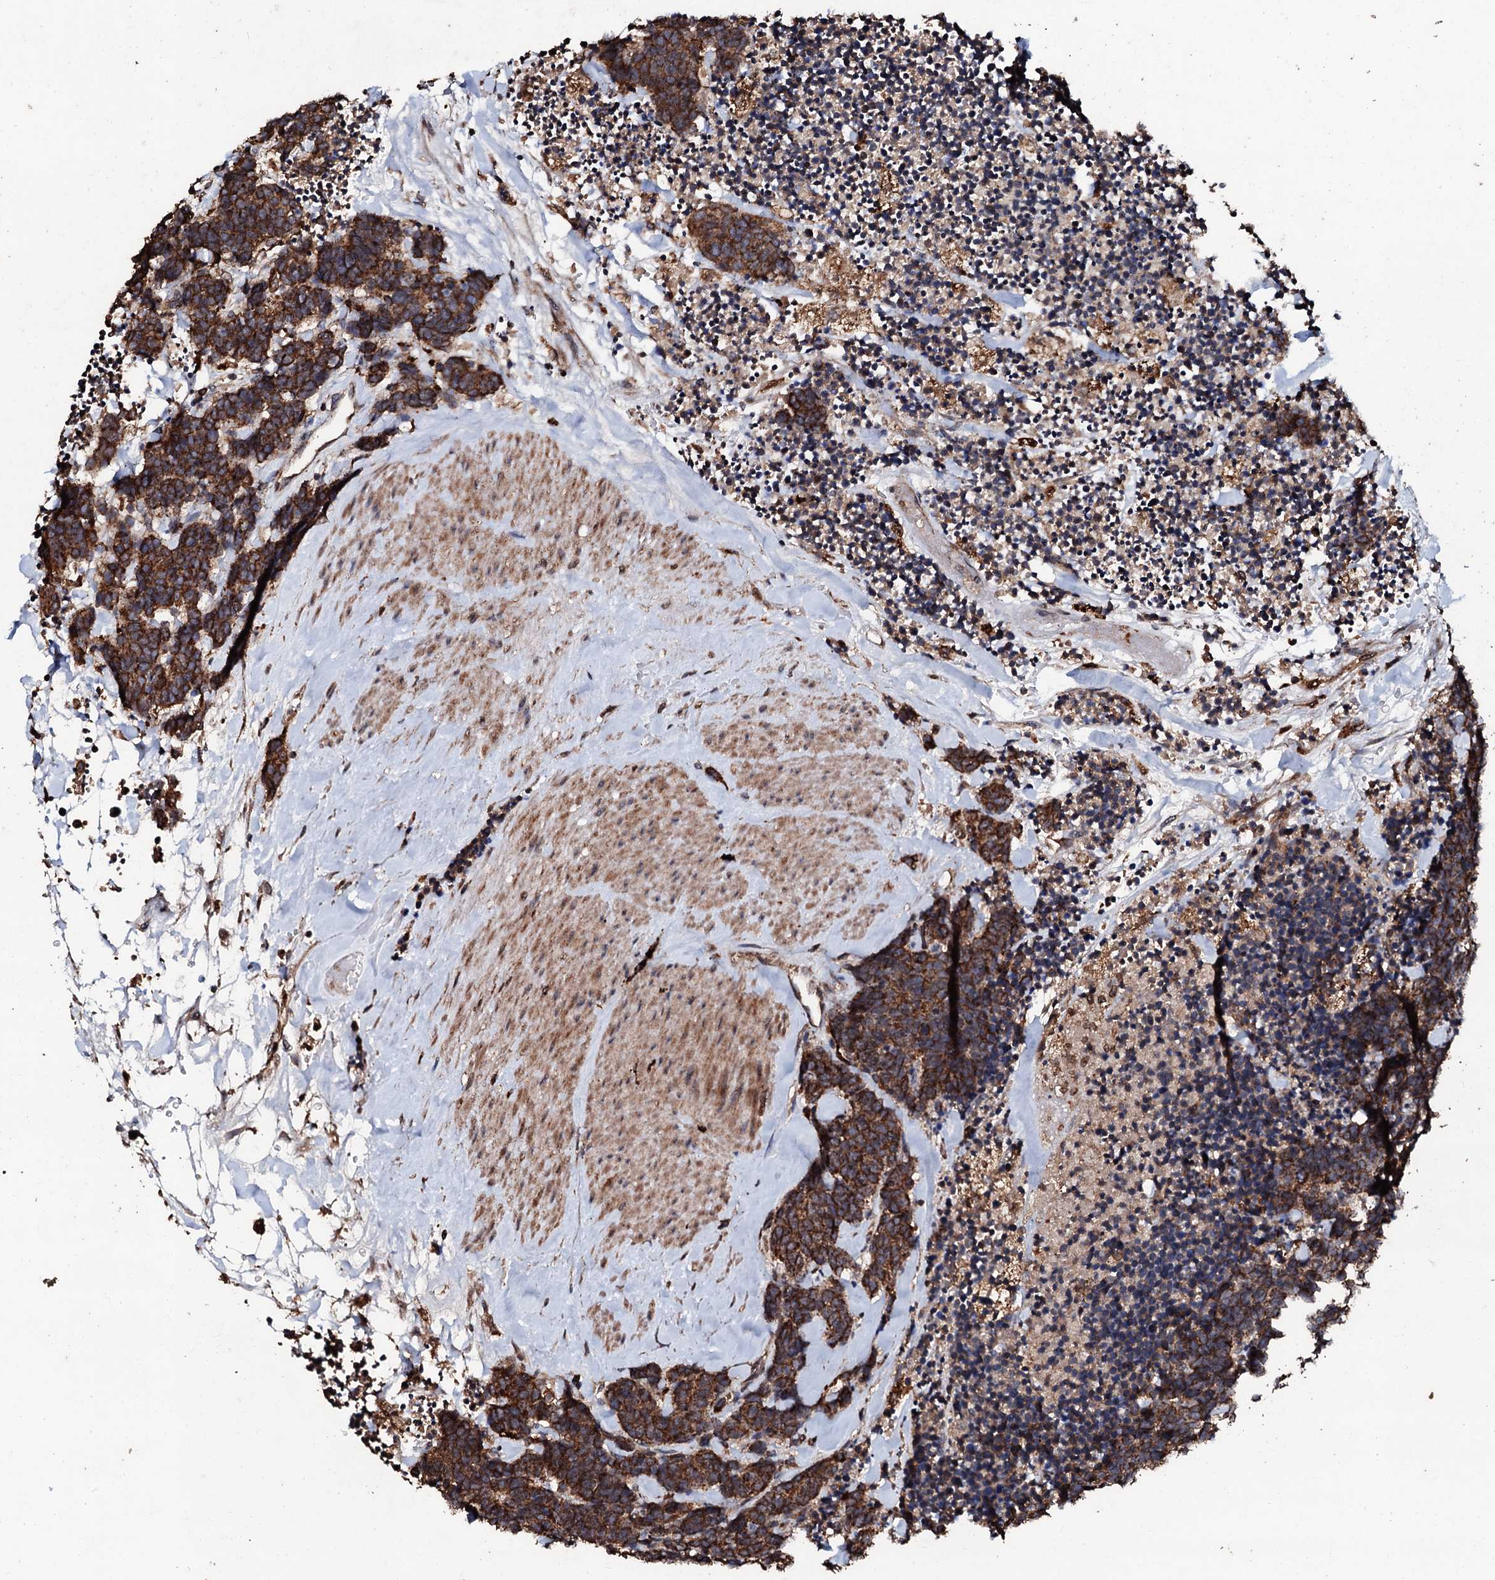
{"staining": {"intensity": "strong", "quantity": ">75%", "location": "cytoplasmic/membranous"}, "tissue": "carcinoid", "cell_type": "Tumor cells", "image_type": "cancer", "snomed": [{"axis": "morphology", "description": "Carcinoma, NOS"}, {"axis": "morphology", "description": "Carcinoid, malignant, NOS"}, {"axis": "topography", "description": "Urinary bladder"}], "caption": "Carcinoid was stained to show a protein in brown. There is high levels of strong cytoplasmic/membranous positivity in approximately >75% of tumor cells.", "gene": "SDHAF2", "patient": {"sex": "male", "age": 57}}